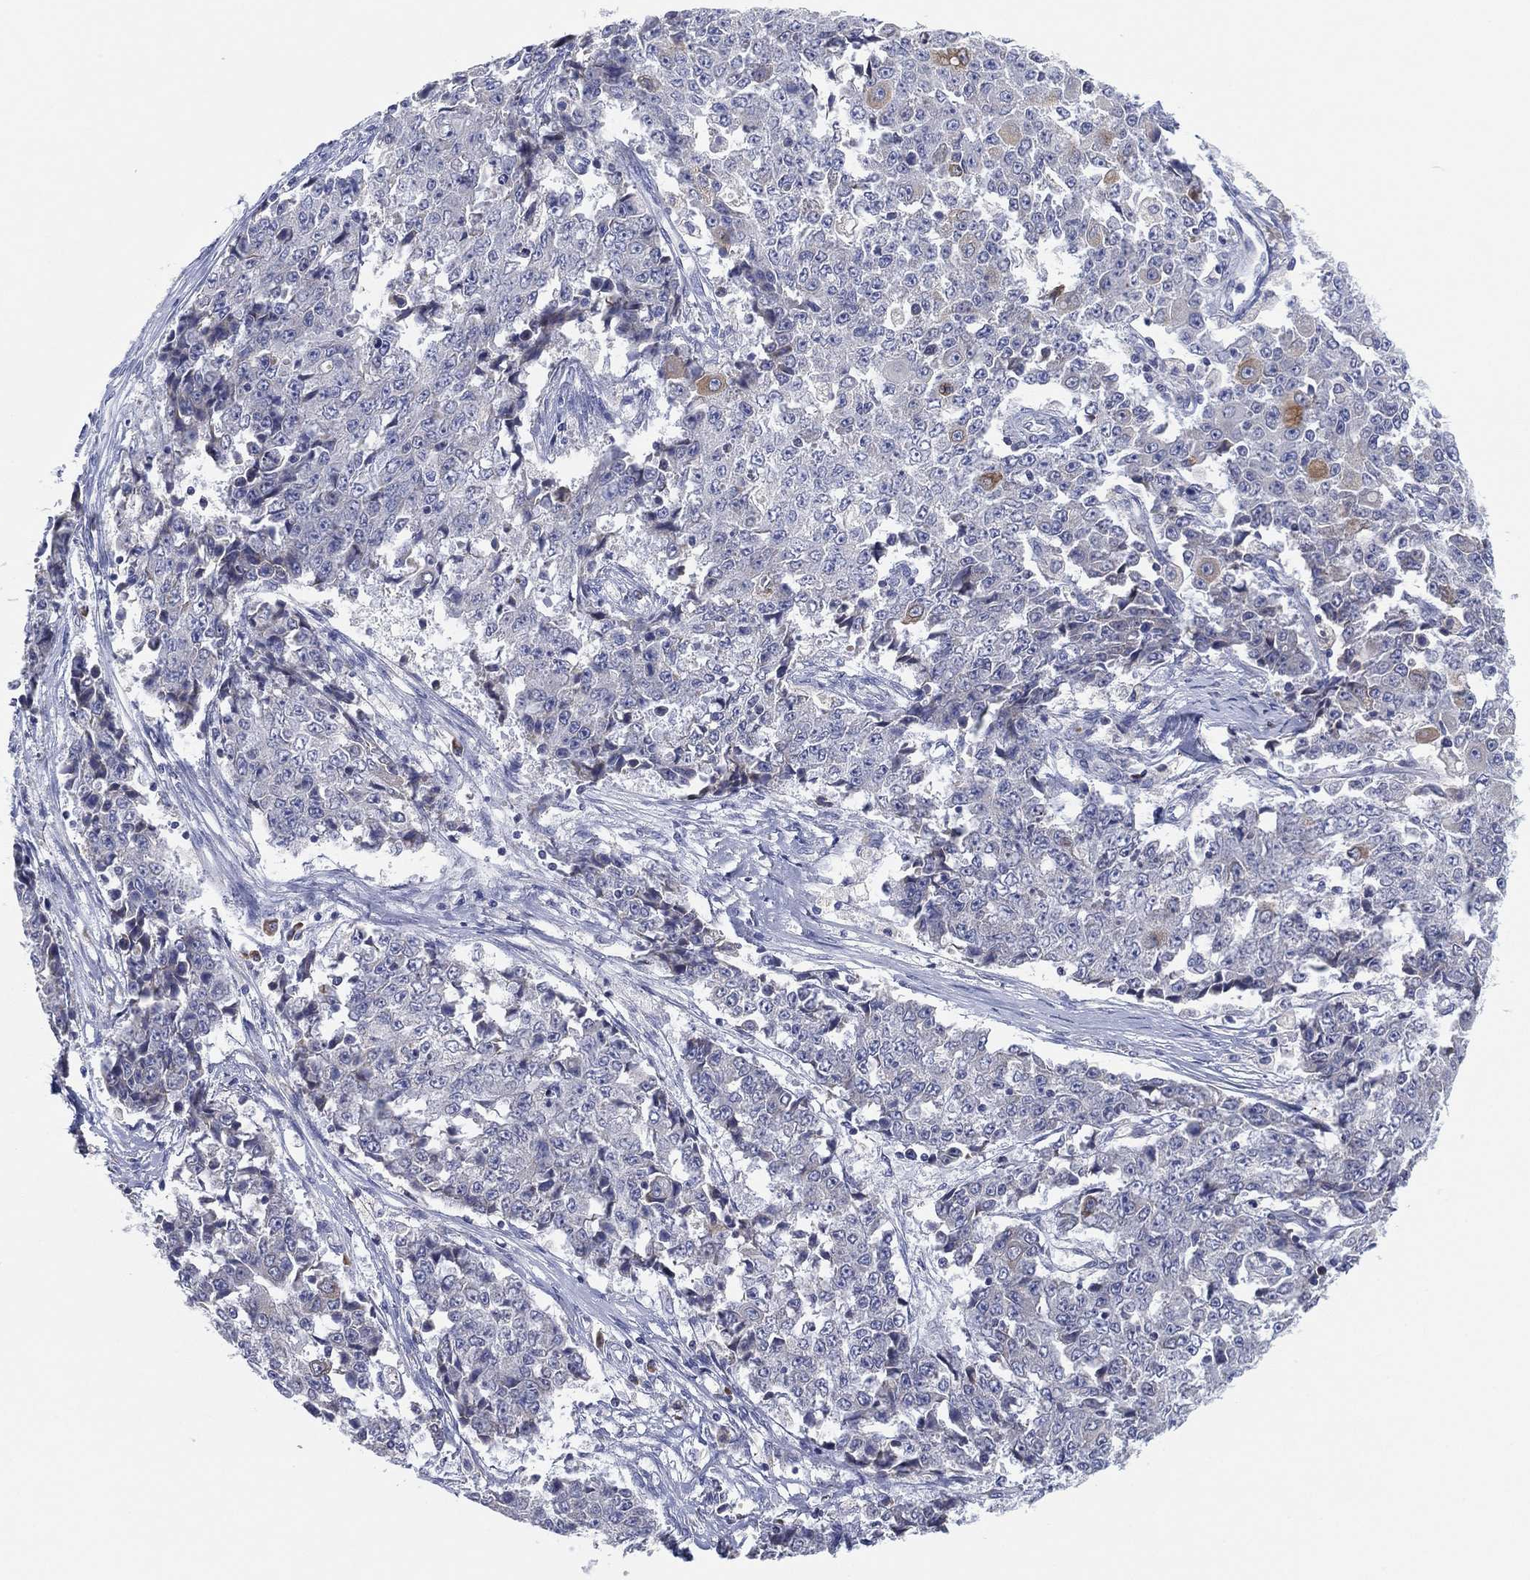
{"staining": {"intensity": "negative", "quantity": "none", "location": "none"}, "tissue": "ovarian cancer", "cell_type": "Tumor cells", "image_type": "cancer", "snomed": [{"axis": "morphology", "description": "Carcinoma, endometroid"}, {"axis": "topography", "description": "Ovary"}], "caption": "The photomicrograph displays no significant staining in tumor cells of endometroid carcinoma (ovarian).", "gene": "TMEM40", "patient": {"sex": "female", "age": 42}}